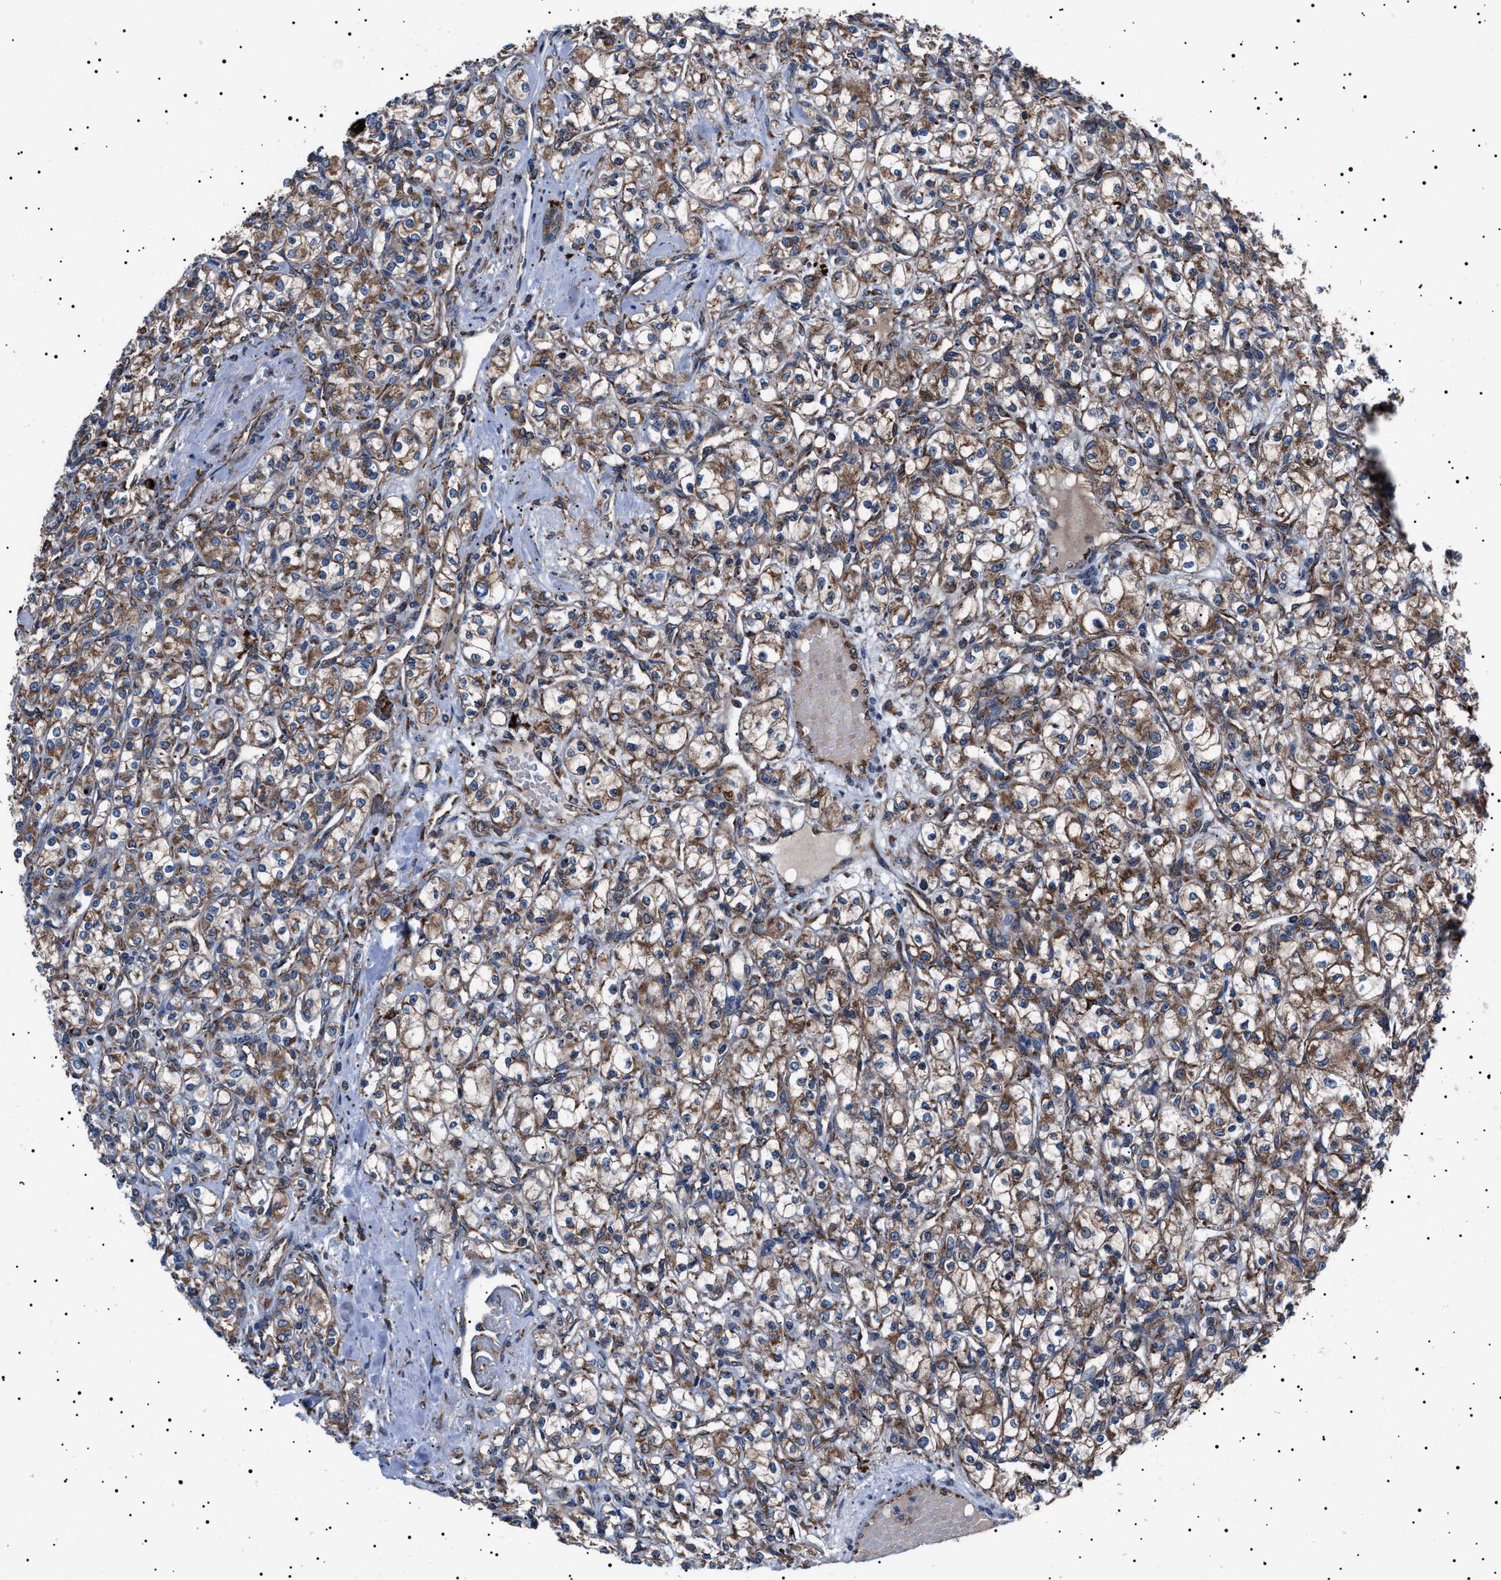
{"staining": {"intensity": "moderate", "quantity": ">75%", "location": "cytoplasmic/membranous"}, "tissue": "renal cancer", "cell_type": "Tumor cells", "image_type": "cancer", "snomed": [{"axis": "morphology", "description": "Adenocarcinoma, NOS"}, {"axis": "topography", "description": "Kidney"}], "caption": "Protein expression analysis of renal cancer (adenocarcinoma) shows moderate cytoplasmic/membranous staining in approximately >75% of tumor cells.", "gene": "TOP1MT", "patient": {"sex": "male", "age": 77}}